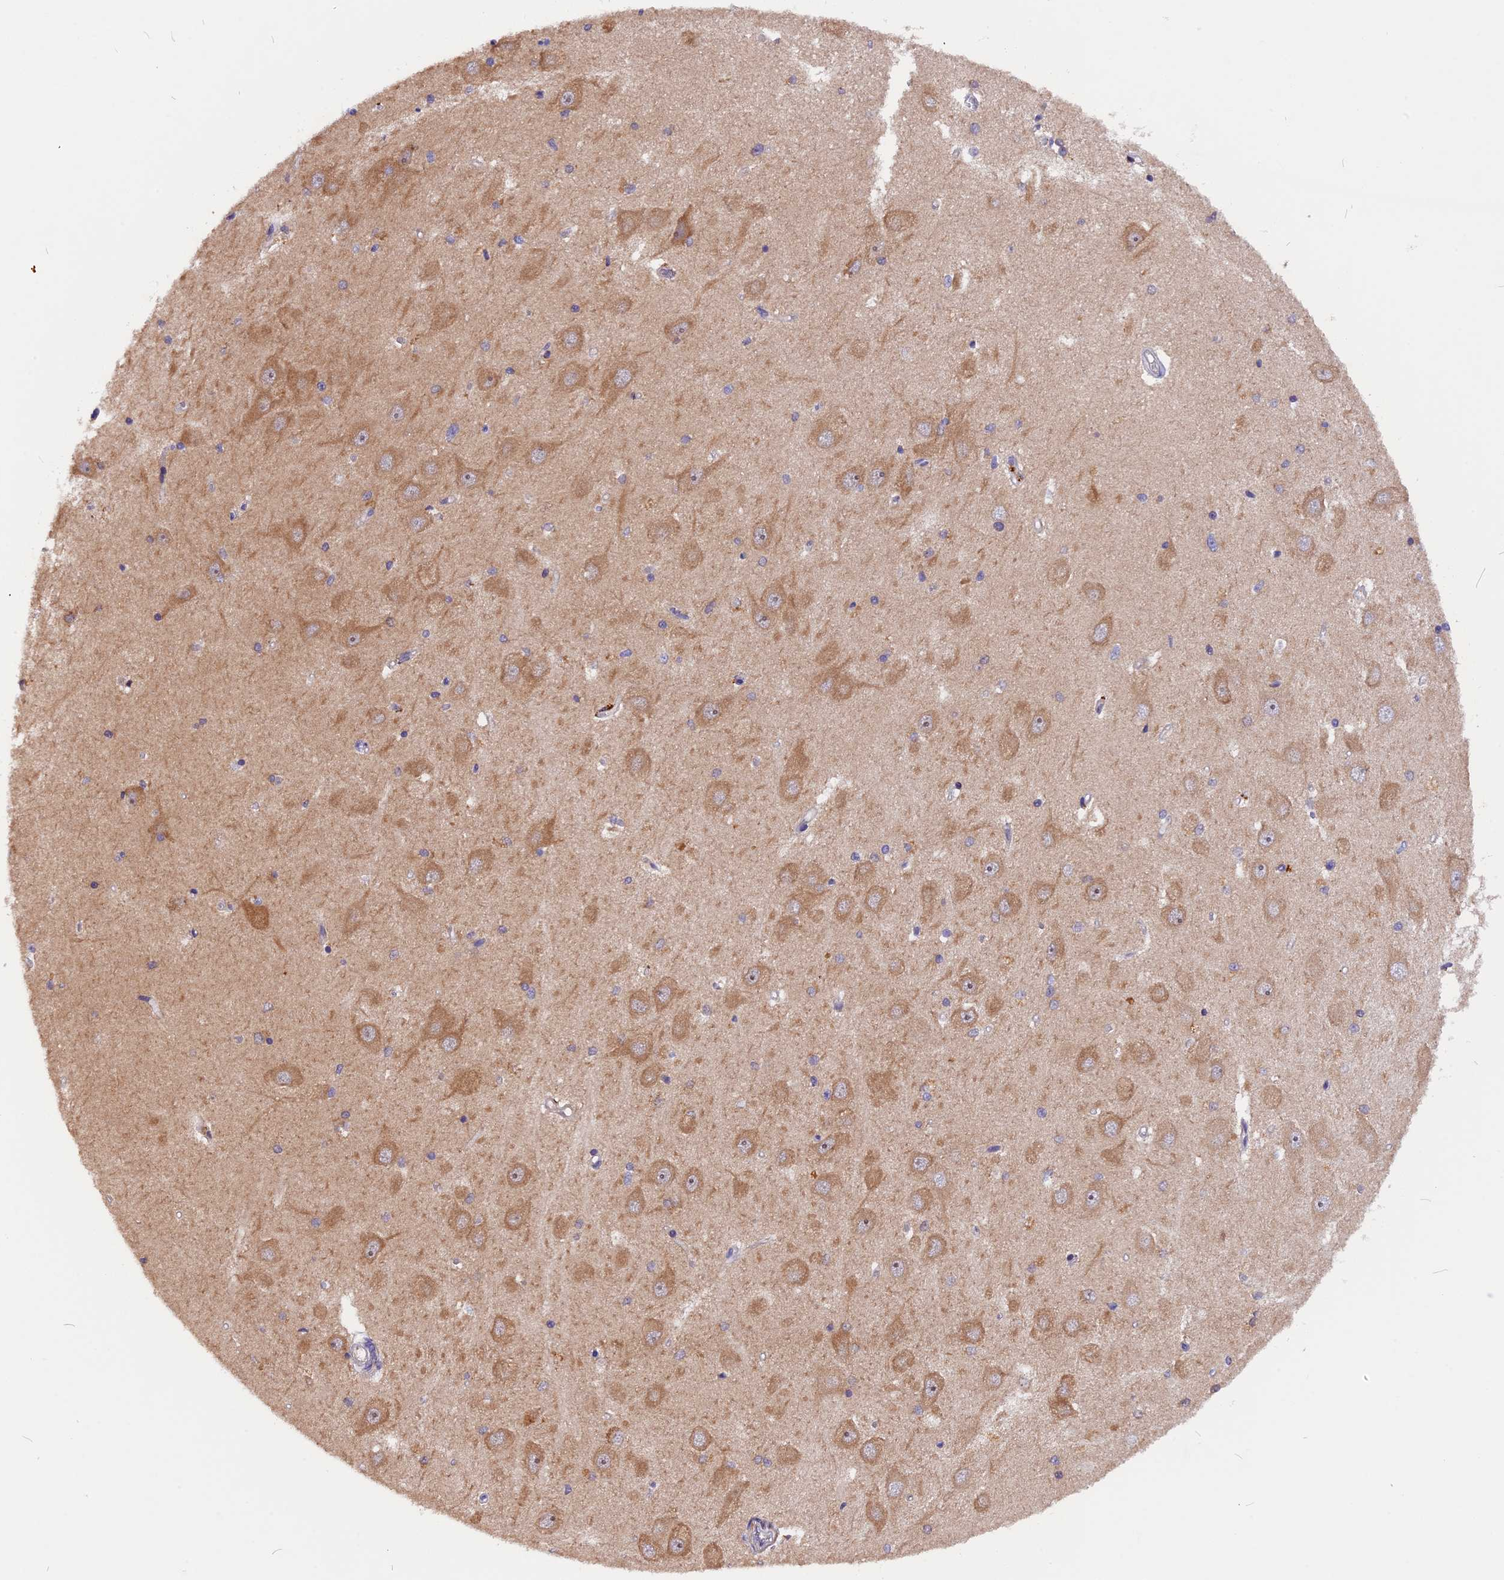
{"staining": {"intensity": "negative", "quantity": "none", "location": "none"}, "tissue": "hippocampus", "cell_type": "Glial cells", "image_type": "normal", "snomed": [{"axis": "morphology", "description": "Normal tissue, NOS"}, {"axis": "topography", "description": "Hippocampus"}], "caption": "IHC histopathology image of benign hippocampus: hippocampus stained with DAB (3,3'-diaminobenzidine) exhibits no significant protein positivity in glial cells.", "gene": "MARK4", "patient": {"sex": "male", "age": 45}}